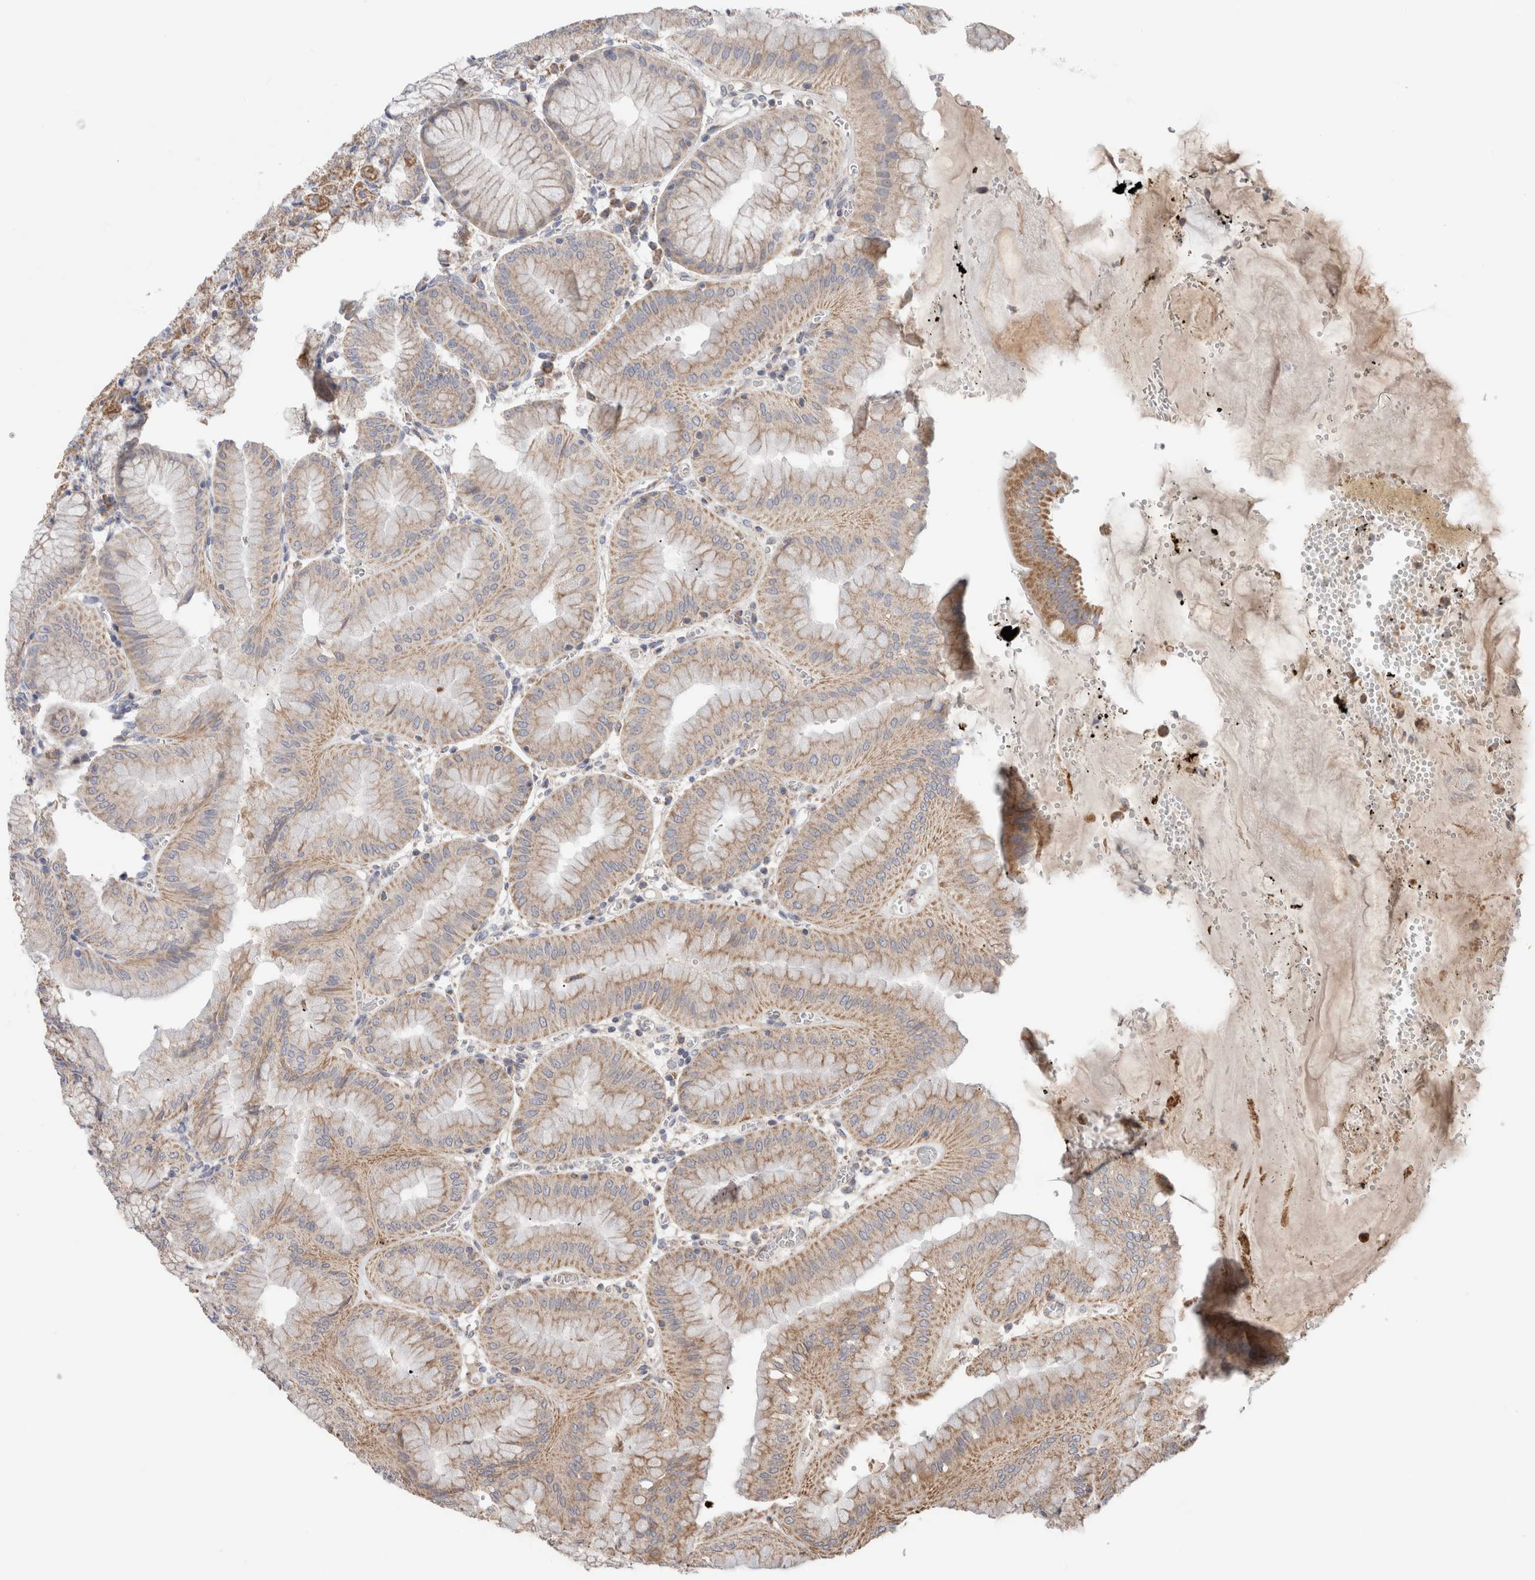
{"staining": {"intensity": "moderate", "quantity": ">75%", "location": "cytoplasmic/membranous"}, "tissue": "stomach", "cell_type": "Glandular cells", "image_type": "normal", "snomed": [{"axis": "morphology", "description": "Normal tissue, NOS"}, {"axis": "topography", "description": "Stomach, lower"}], "caption": "Immunohistochemical staining of normal stomach displays moderate cytoplasmic/membranous protein staining in about >75% of glandular cells. Ihc stains the protein of interest in brown and the nuclei are stained blue.", "gene": "KIF21B", "patient": {"sex": "male", "age": 71}}